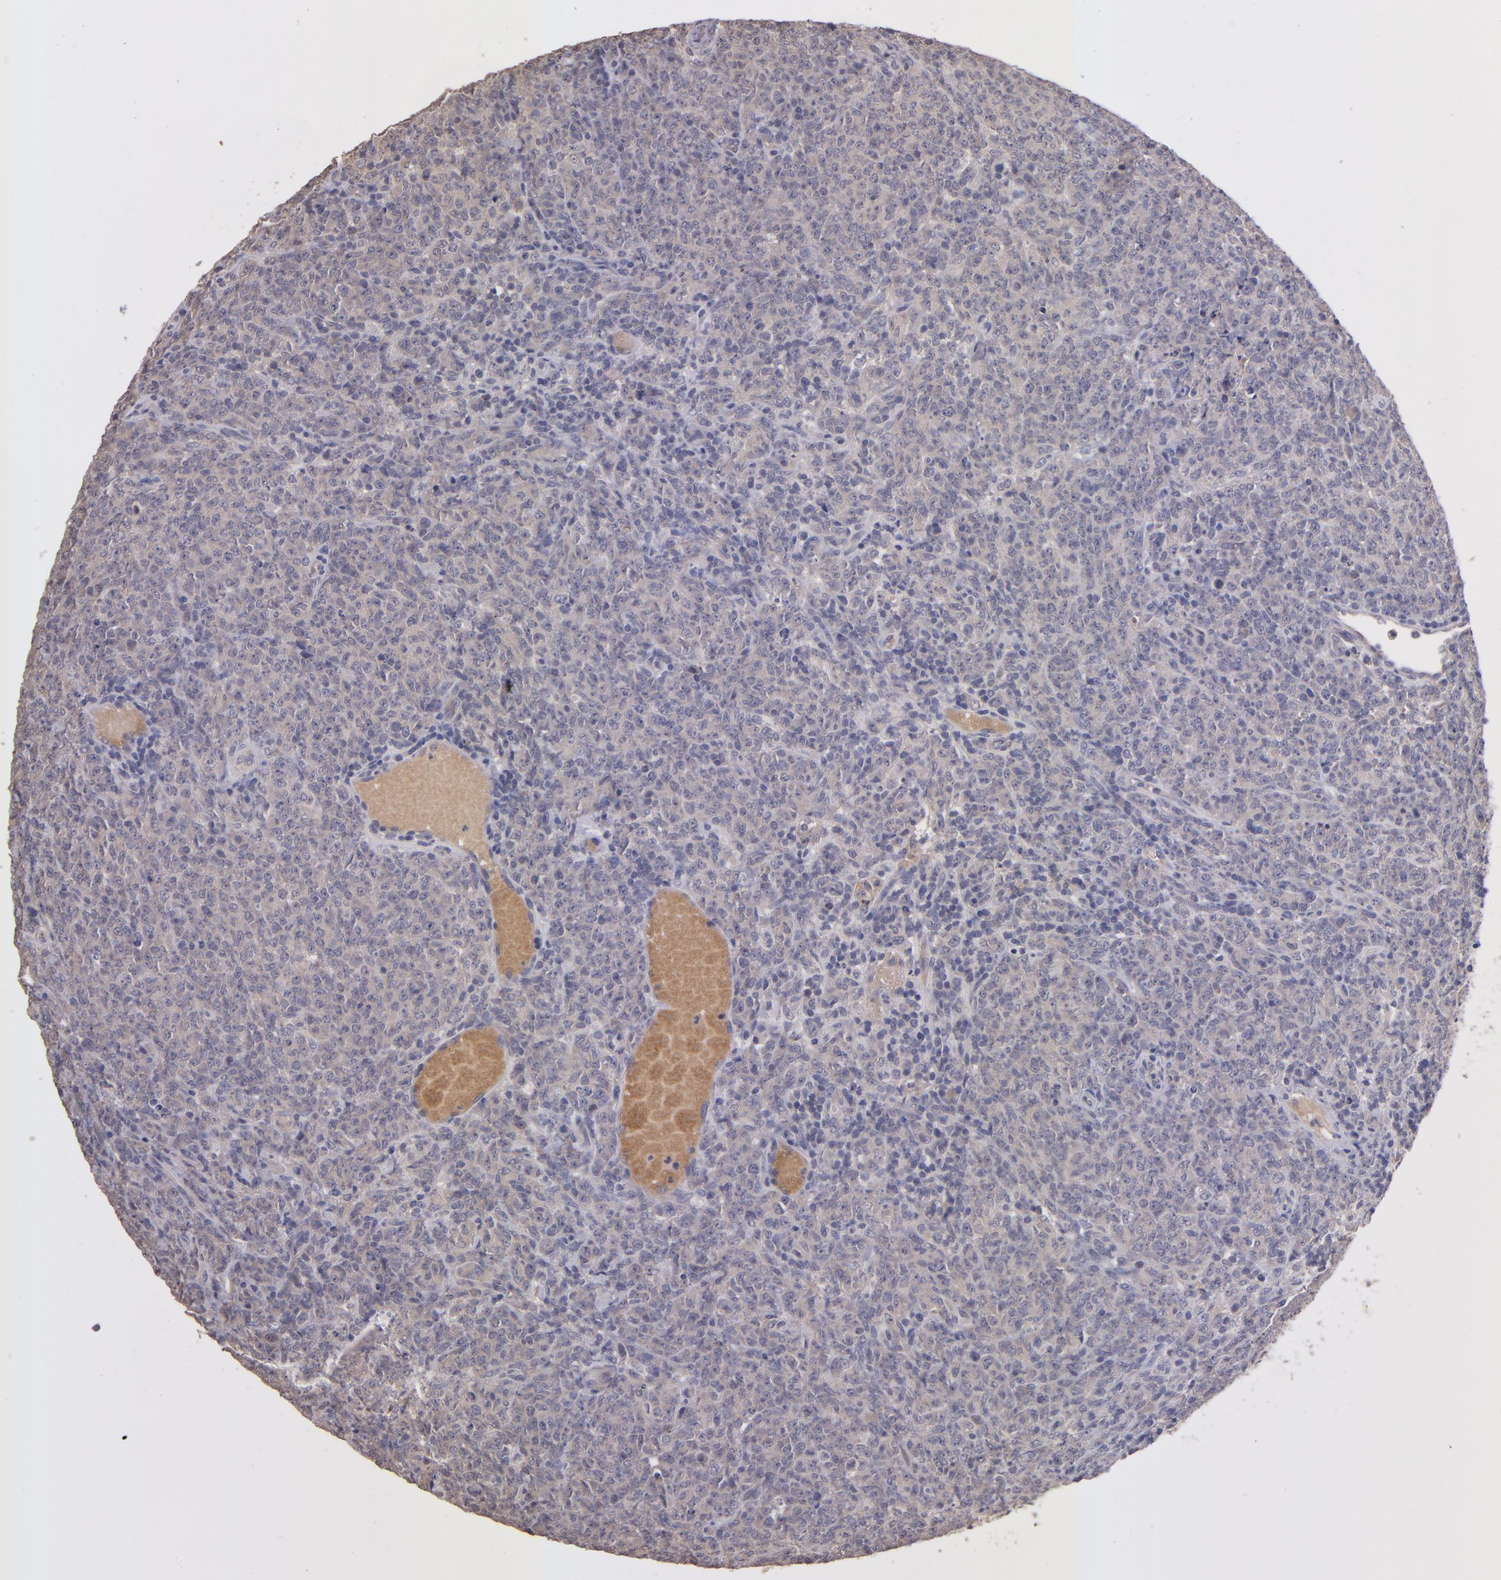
{"staining": {"intensity": "negative", "quantity": "none", "location": "none"}, "tissue": "lymphoma", "cell_type": "Tumor cells", "image_type": "cancer", "snomed": [{"axis": "morphology", "description": "Malignant lymphoma, non-Hodgkin's type, High grade"}, {"axis": "topography", "description": "Tonsil"}], "caption": "High magnification brightfield microscopy of lymphoma stained with DAB (3,3'-diaminobenzidine) (brown) and counterstained with hematoxylin (blue): tumor cells show no significant positivity.", "gene": "GNAZ", "patient": {"sex": "female", "age": 36}}